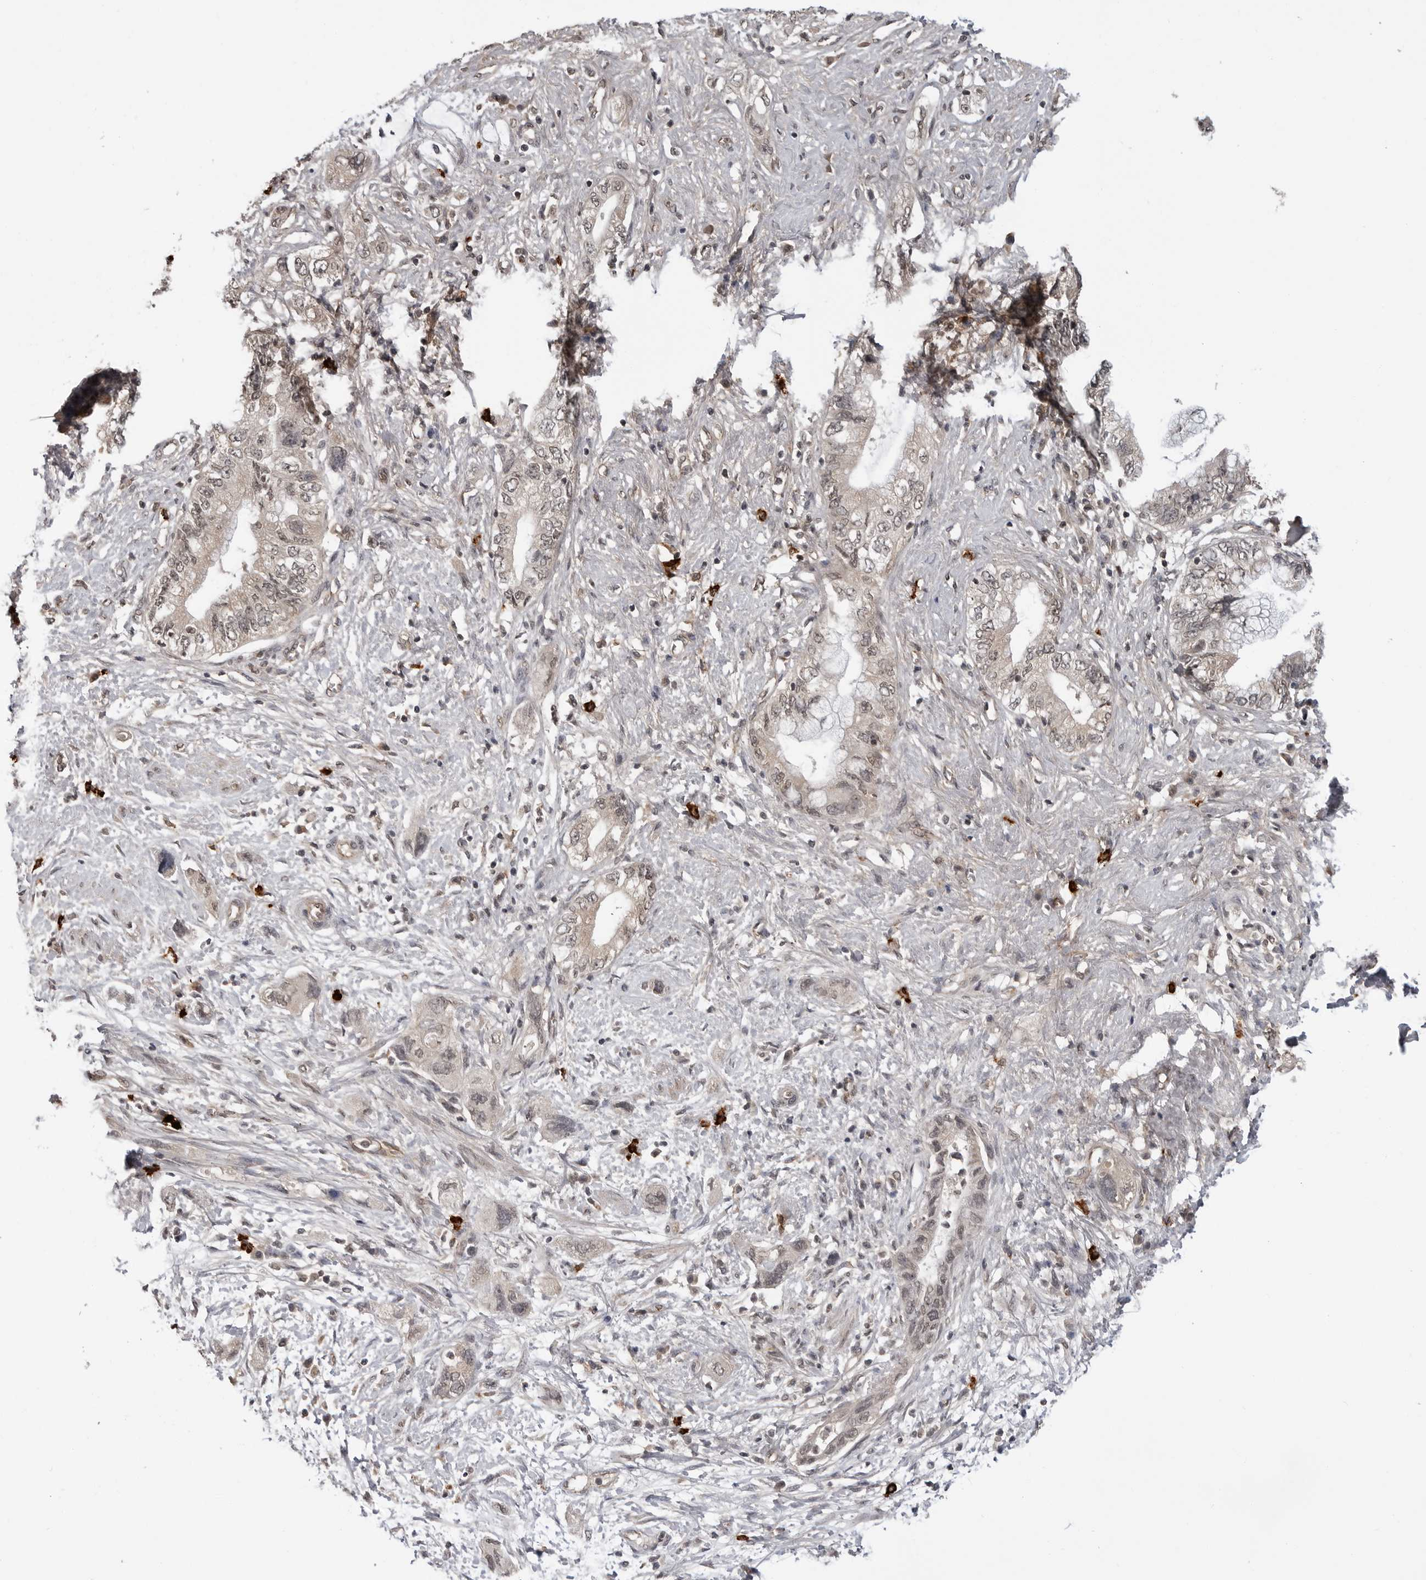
{"staining": {"intensity": "weak", "quantity": "25%-75%", "location": "nuclear"}, "tissue": "pancreatic cancer", "cell_type": "Tumor cells", "image_type": "cancer", "snomed": [{"axis": "morphology", "description": "Adenocarcinoma, NOS"}, {"axis": "topography", "description": "Pancreas"}], "caption": "The immunohistochemical stain labels weak nuclear expression in tumor cells of pancreatic cancer (adenocarcinoma) tissue.", "gene": "IL24", "patient": {"sex": "female", "age": 73}}